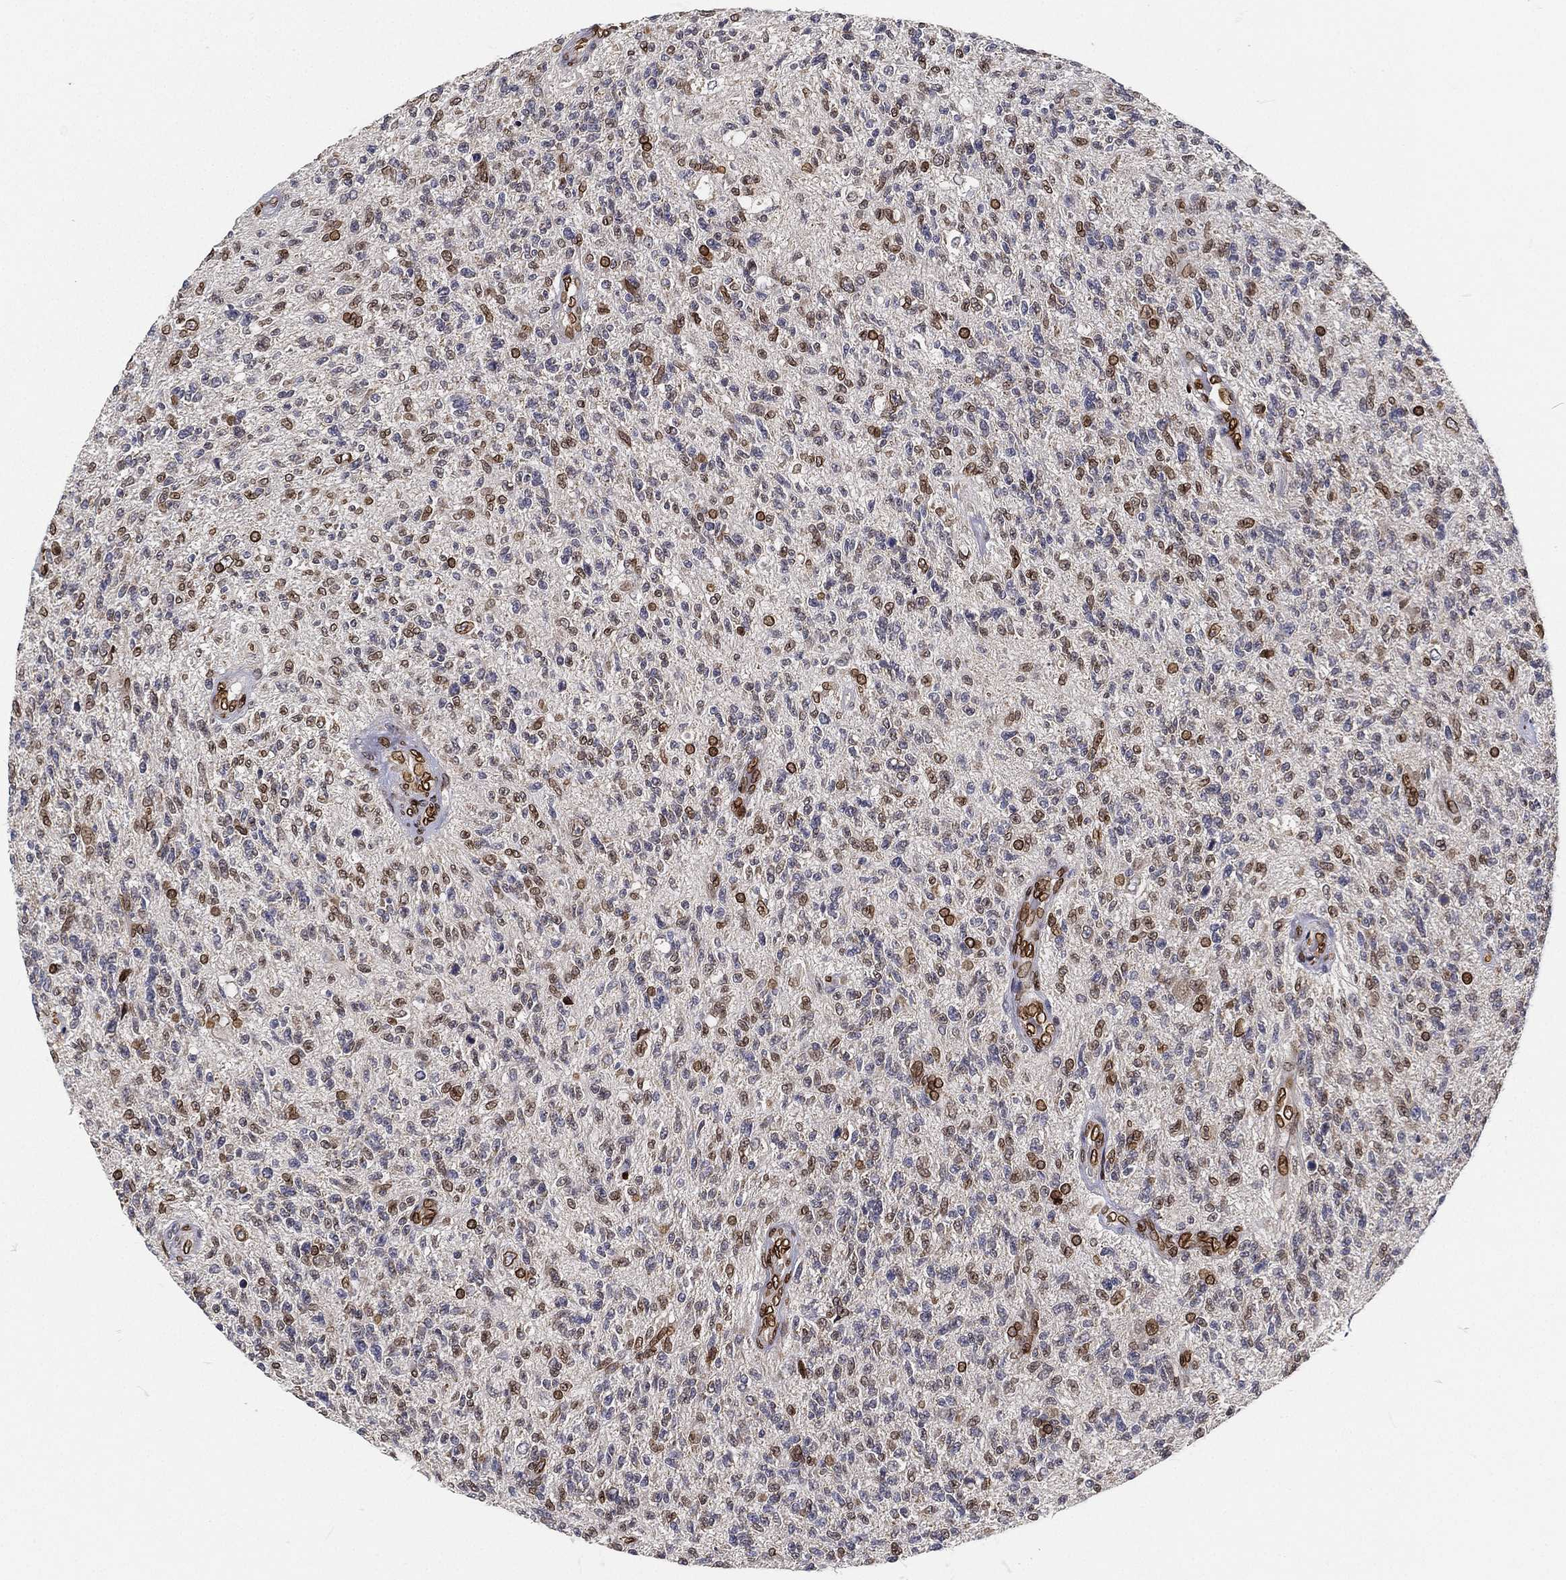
{"staining": {"intensity": "strong", "quantity": "25%-75%", "location": "cytoplasmic/membranous,nuclear"}, "tissue": "glioma", "cell_type": "Tumor cells", "image_type": "cancer", "snomed": [{"axis": "morphology", "description": "Glioma, malignant, High grade"}, {"axis": "topography", "description": "Brain"}], "caption": "The photomicrograph reveals a brown stain indicating the presence of a protein in the cytoplasmic/membranous and nuclear of tumor cells in malignant glioma (high-grade).", "gene": "PALB2", "patient": {"sex": "male", "age": 56}}